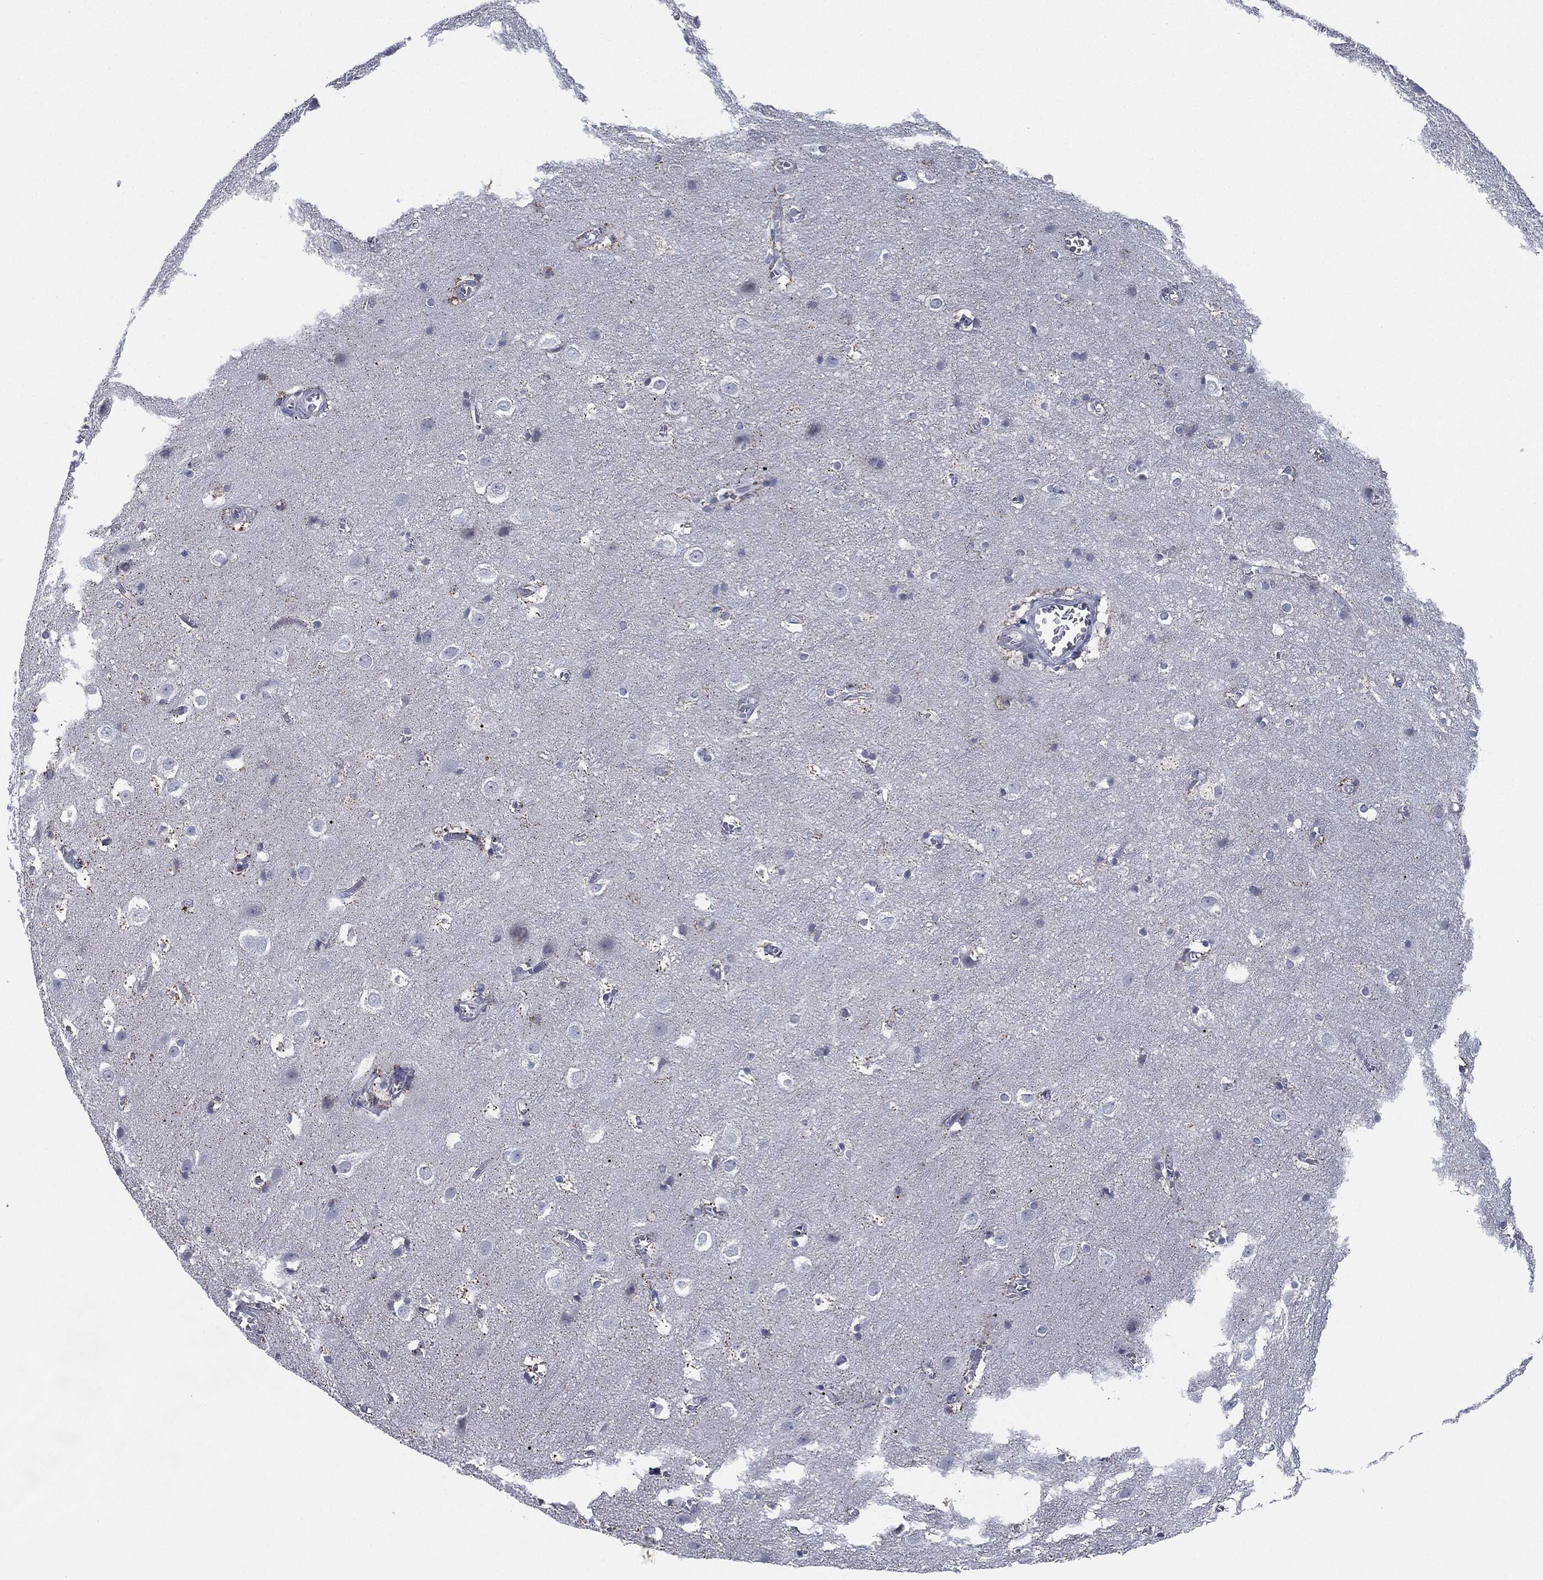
{"staining": {"intensity": "negative", "quantity": "none", "location": "none"}, "tissue": "cerebral cortex", "cell_type": "Endothelial cells", "image_type": "normal", "snomed": [{"axis": "morphology", "description": "Normal tissue, NOS"}, {"axis": "topography", "description": "Cerebral cortex"}], "caption": "Endothelial cells show no significant protein staining in benign cerebral cortex. (DAB immunohistochemistry (IHC), high magnification).", "gene": "SHROOM2", "patient": {"sex": "male", "age": 59}}